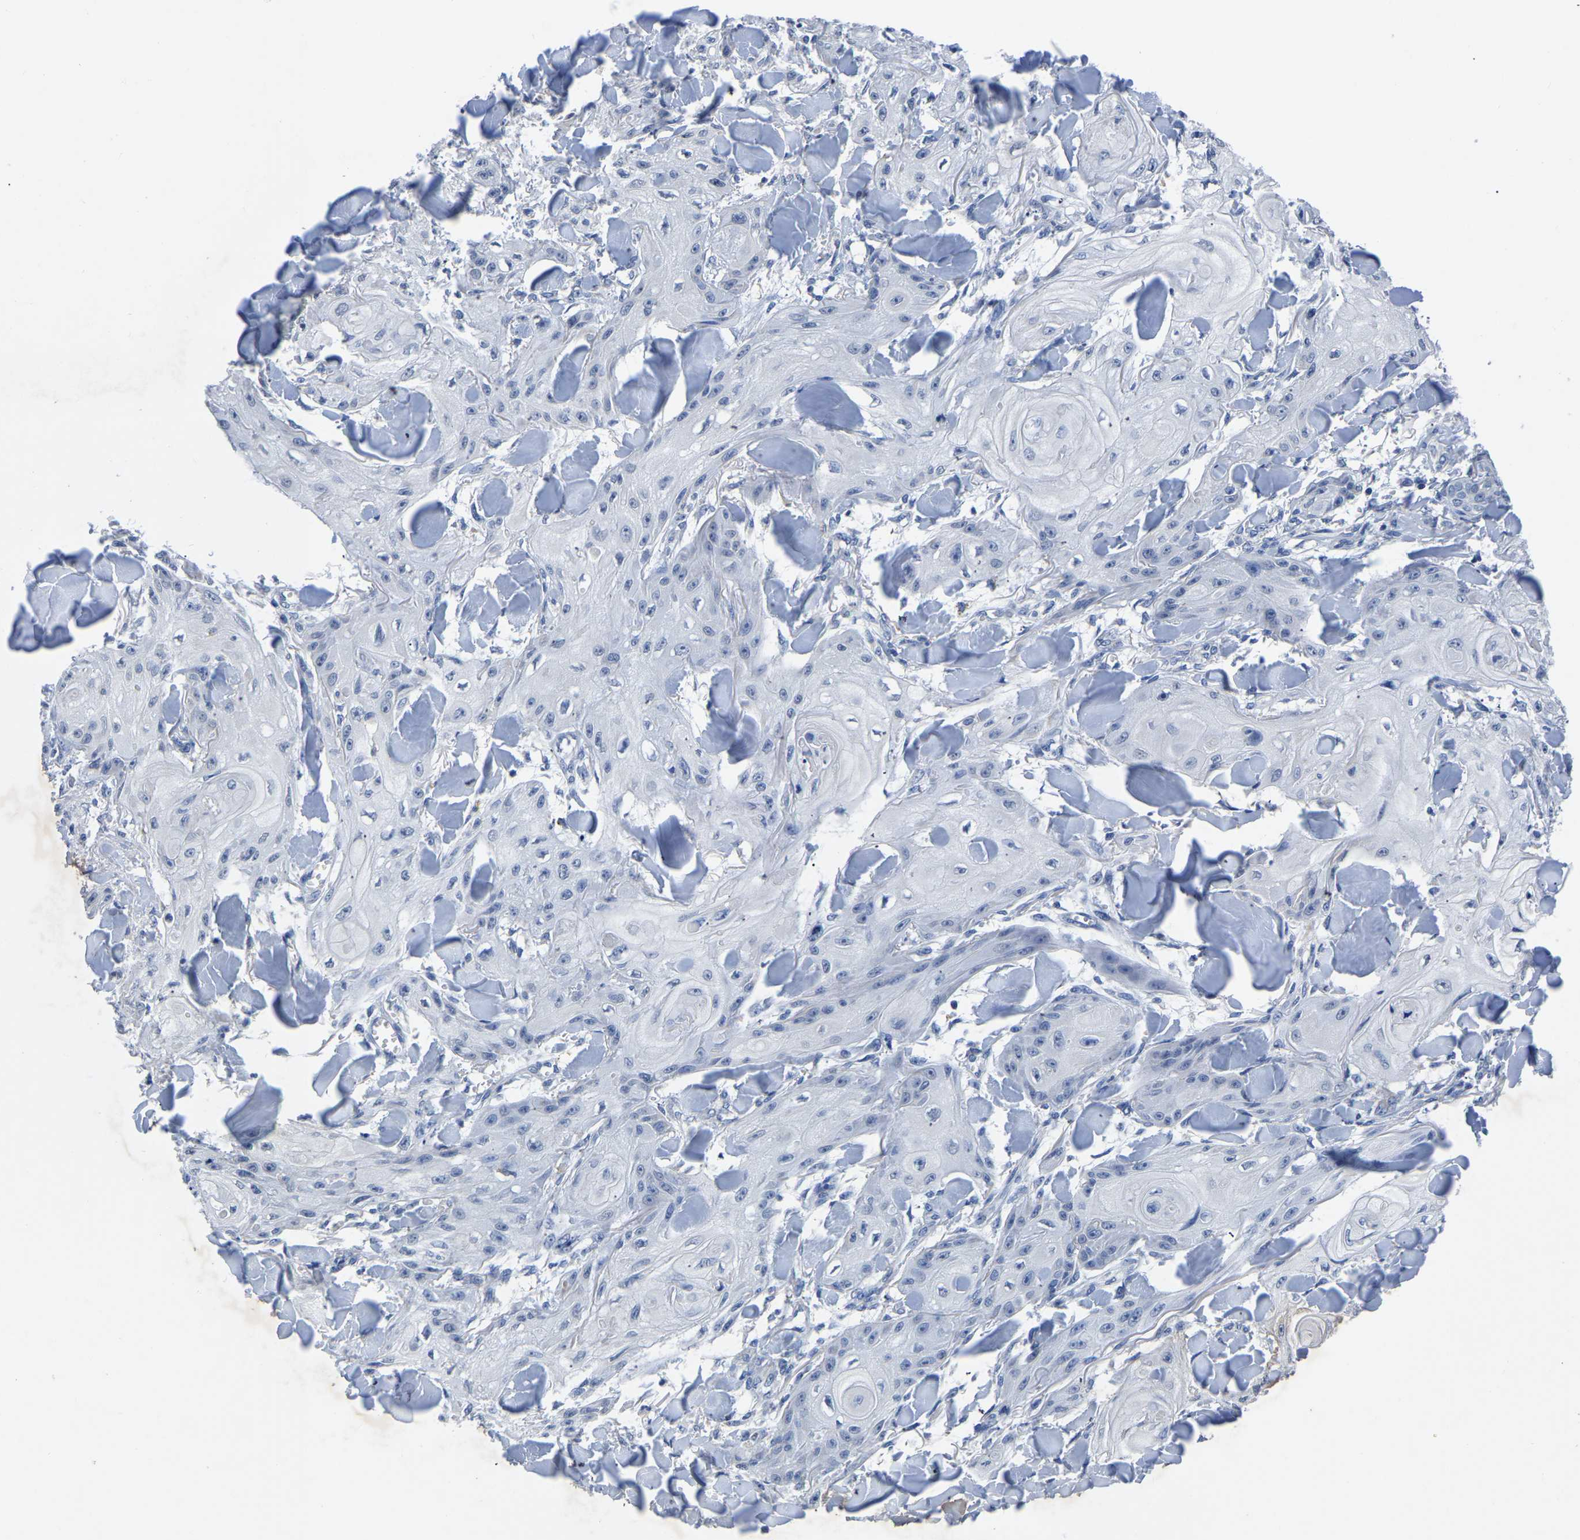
{"staining": {"intensity": "negative", "quantity": "none", "location": "none"}, "tissue": "skin cancer", "cell_type": "Tumor cells", "image_type": "cancer", "snomed": [{"axis": "morphology", "description": "Squamous cell carcinoma, NOS"}, {"axis": "topography", "description": "Skin"}], "caption": "Protein analysis of skin cancer (squamous cell carcinoma) displays no significant expression in tumor cells.", "gene": "FGD5", "patient": {"sex": "male", "age": 74}}